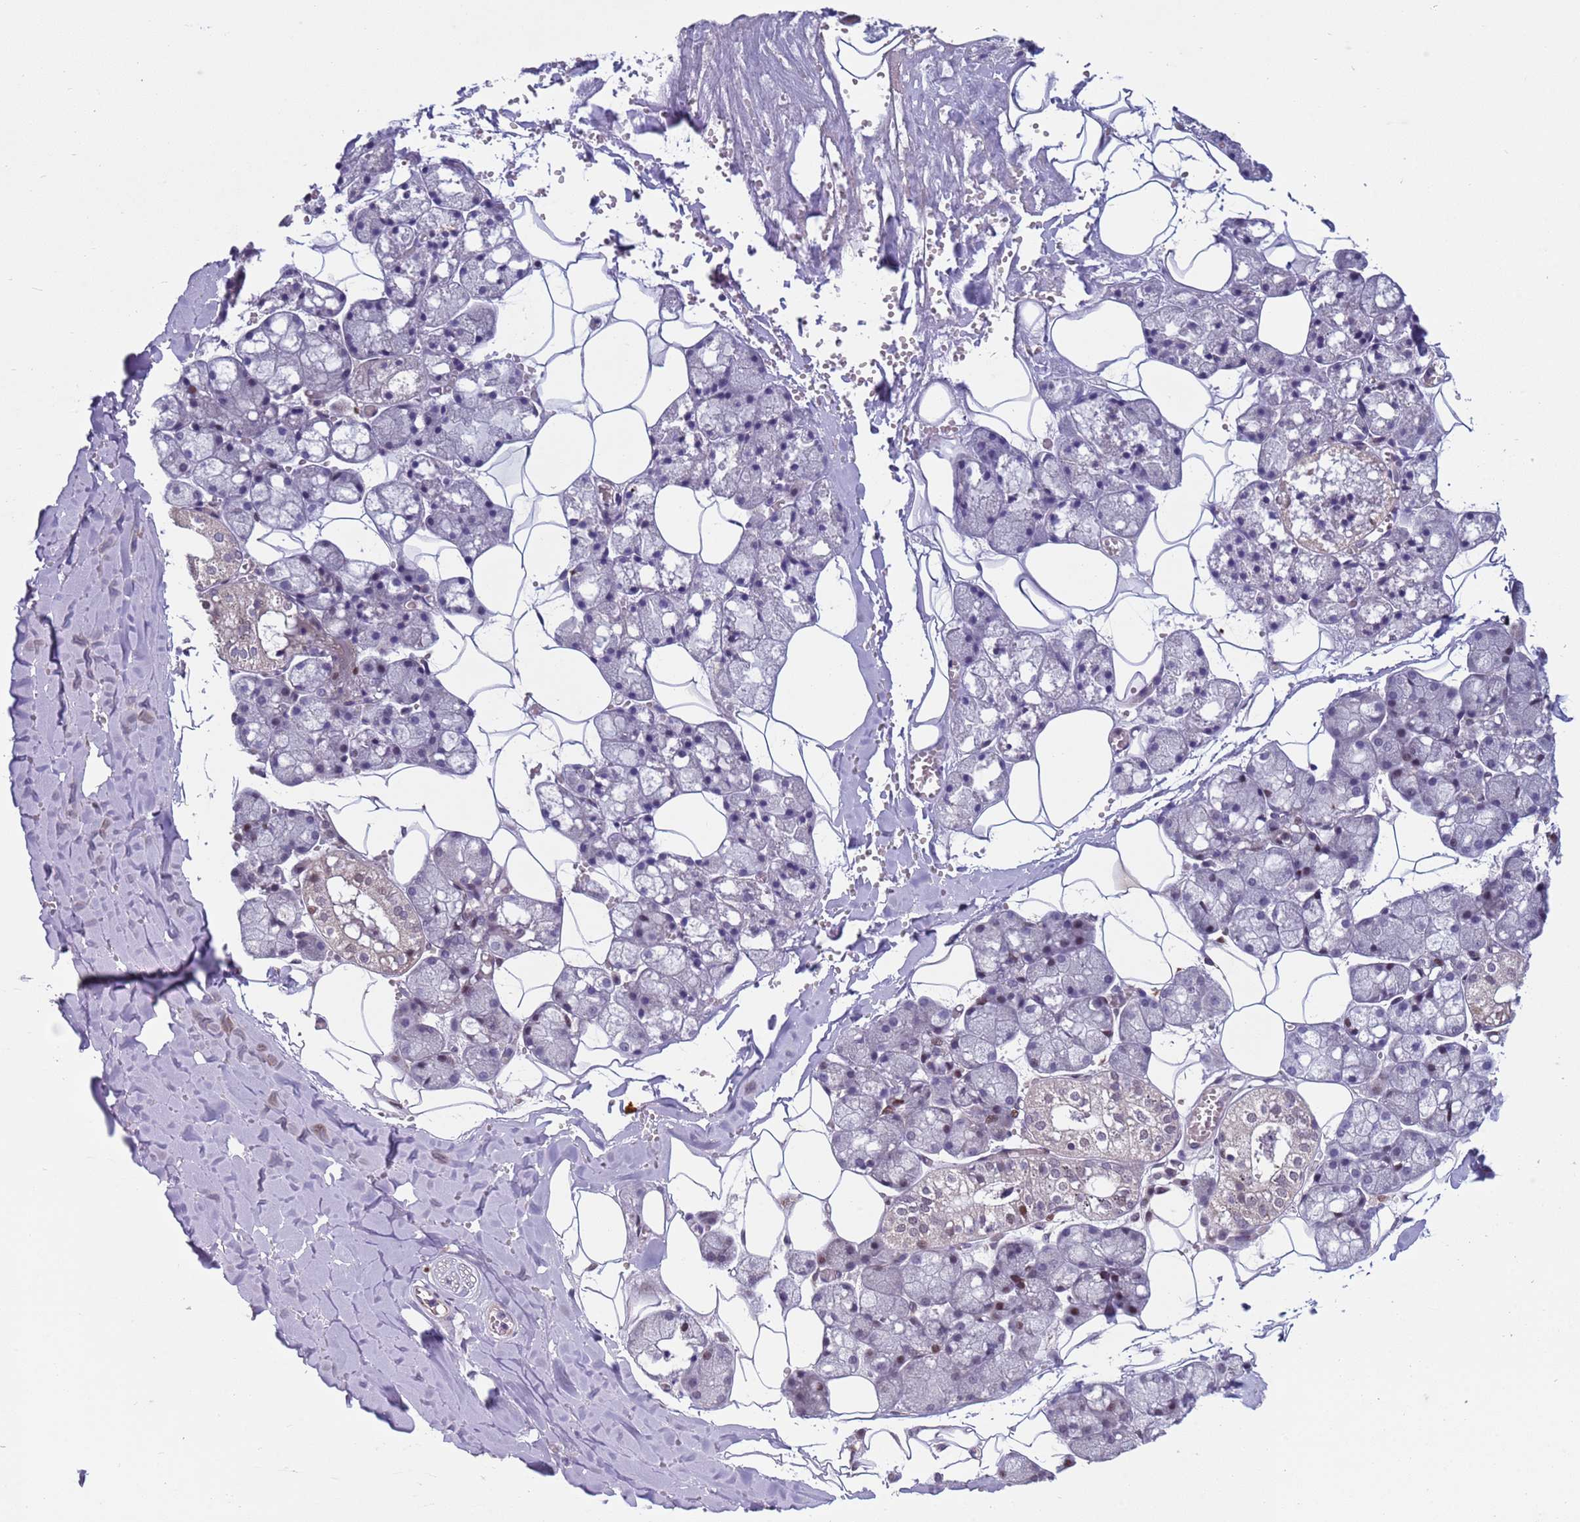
{"staining": {"intensity": "strong", "quantity": "<25%", "location": "nuclear"}, "tissue": "salivary gland", "cell_type": "Glandular cells", "image_type": "normal", "snomed": [{"axis": "morphology", "description": "Normal tissue, NOS"}, {"axis": "topography", "description": "Salivary gland"}], "caption": "An immunohistochemistry (IHC) photomicrograph of benign tissue is shown. Protein staining in brown highlights strong nuclear positivity in salivary gland within glandular cells. (DAB (3,3'-diaminobenzidine) IHC with brightfield microscopy, high magnification).", "gene": "SHC3", "patient": {"sex": "male", "age": 62}}